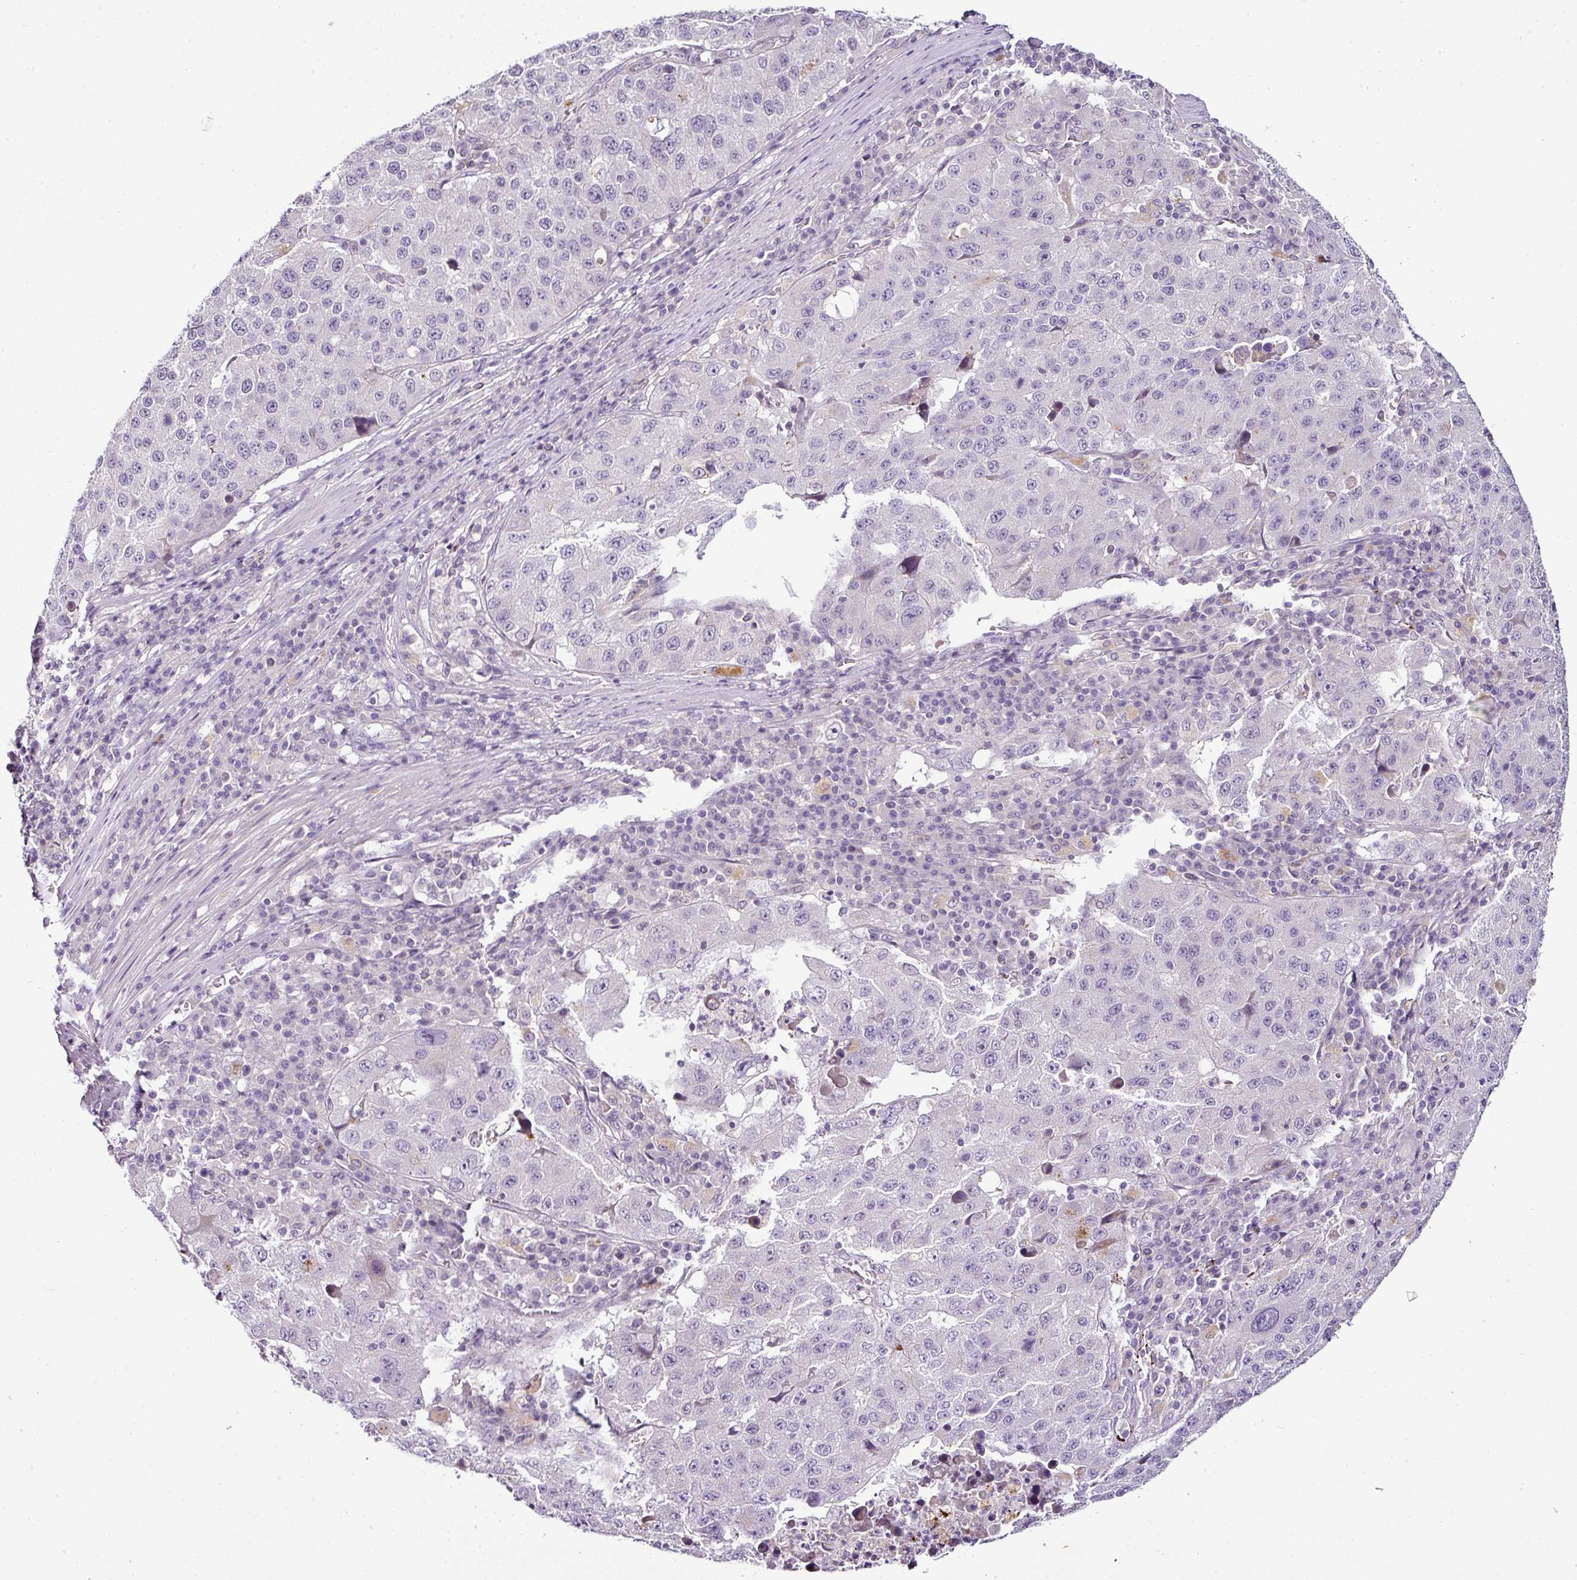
{"staining": {"intensity": "negative", "quantity": "none", "location": "none"}, "tissue": "stomach cancer", "cell_type": "Tumor cells", "image_type": "cancer", "snomed": [{"axis": "morphology", "description": "Adenocarcinoma, NOS"}, {"axis": "topography", "description": "Stomach"}], "caption": "Immunohistochemical staining of human stomach cancer reveals no significant expression in tumor cells.", "gene": "TEX30", "patient": {"sex": "male", "age": 71}}